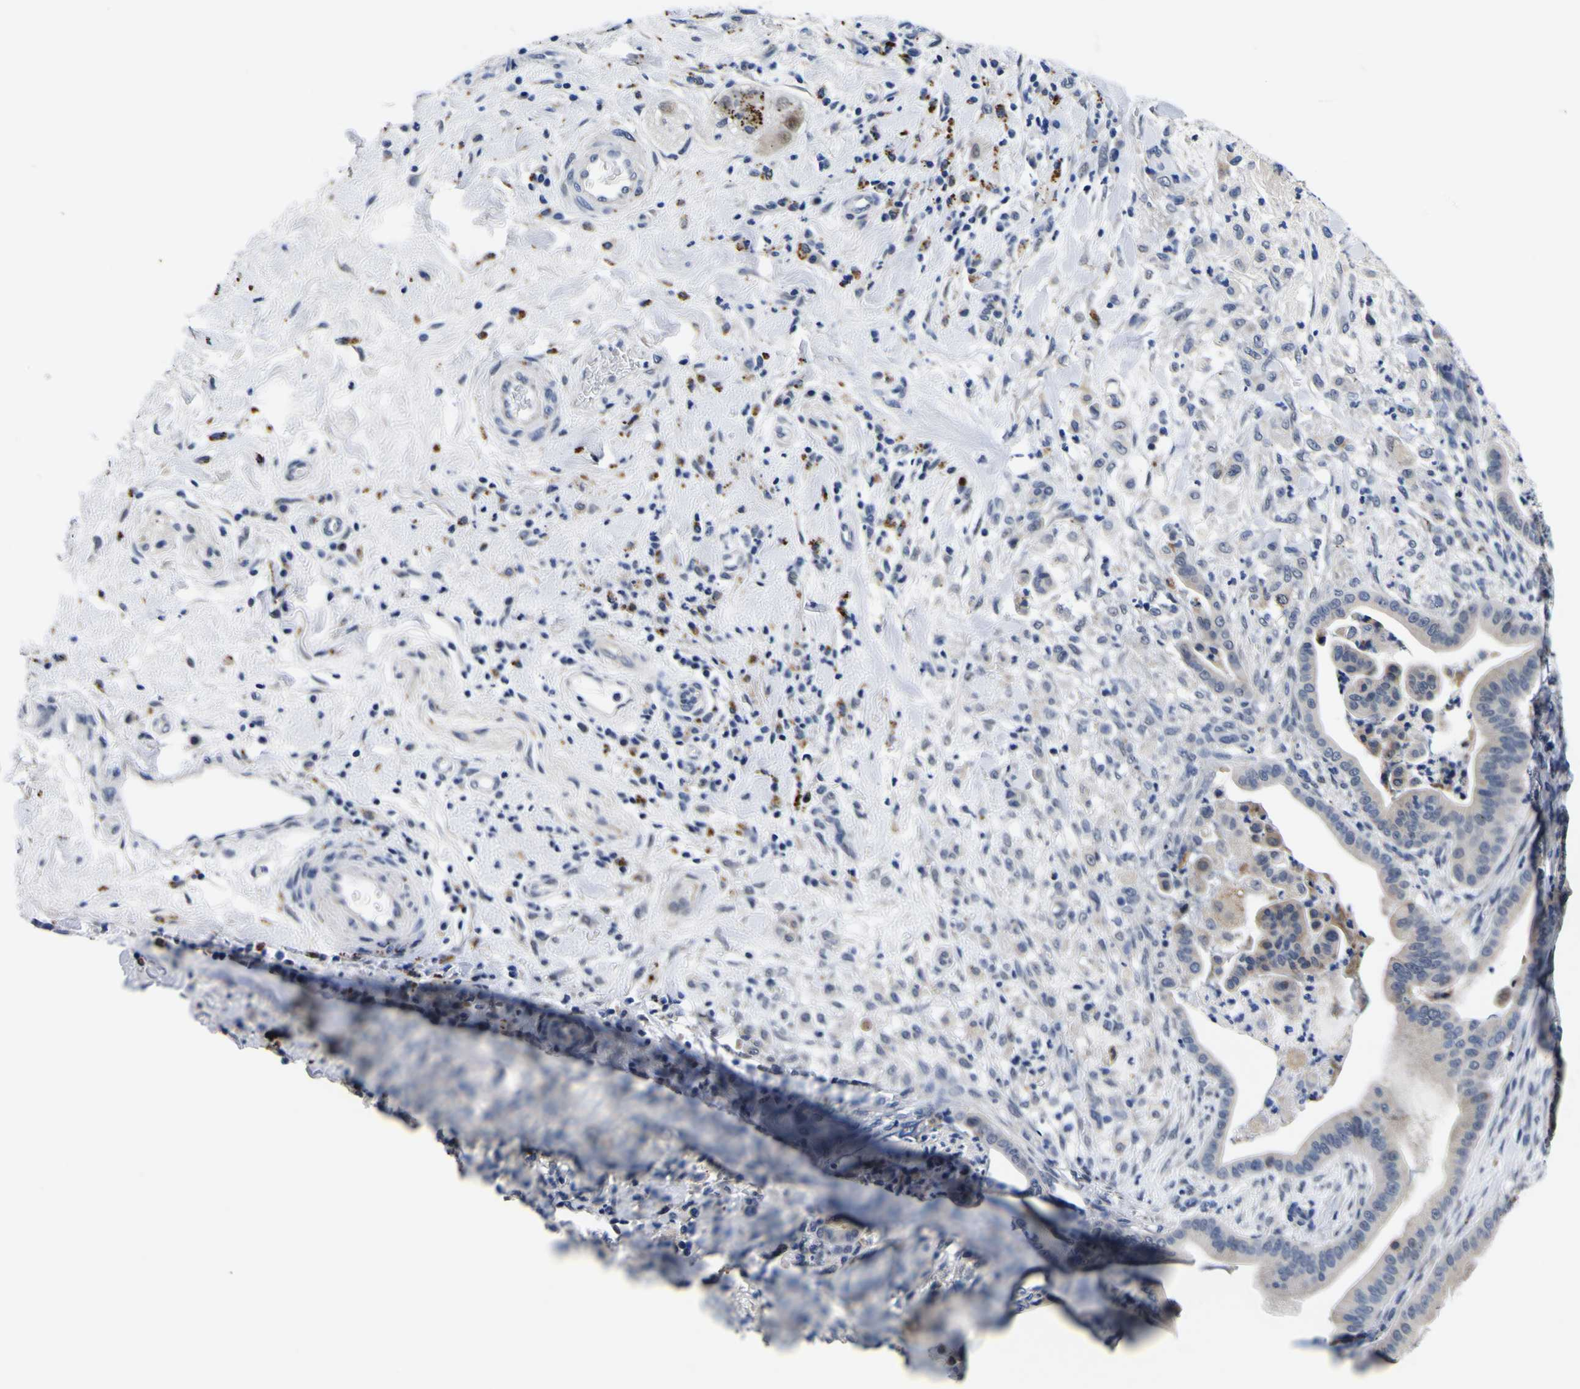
{"staining": {"intensity": "weak", "quantity": "25%-75%", "location": "cytoplasmic/membranous"}, "tissue": "pancreatic cancer", "cell_type": "Tumor cells", "image_type": "cancer", "snomed": [{"axis": "morphology", "description": "Adenocarcinoma, NOS"}, {"axis": "topography", "description": "Pancreas"}], "caption": "IHC (DAB (3,3'-diaminobenzidine)) staining of human pancreatic cancer (adenocarcinoma) displays weak cytoplasmic/membranous protein staining in approximately 25%-75% of tumor cells.", "gene": "IGFLR1", "patient": {"sex": "male", "age": 63}}